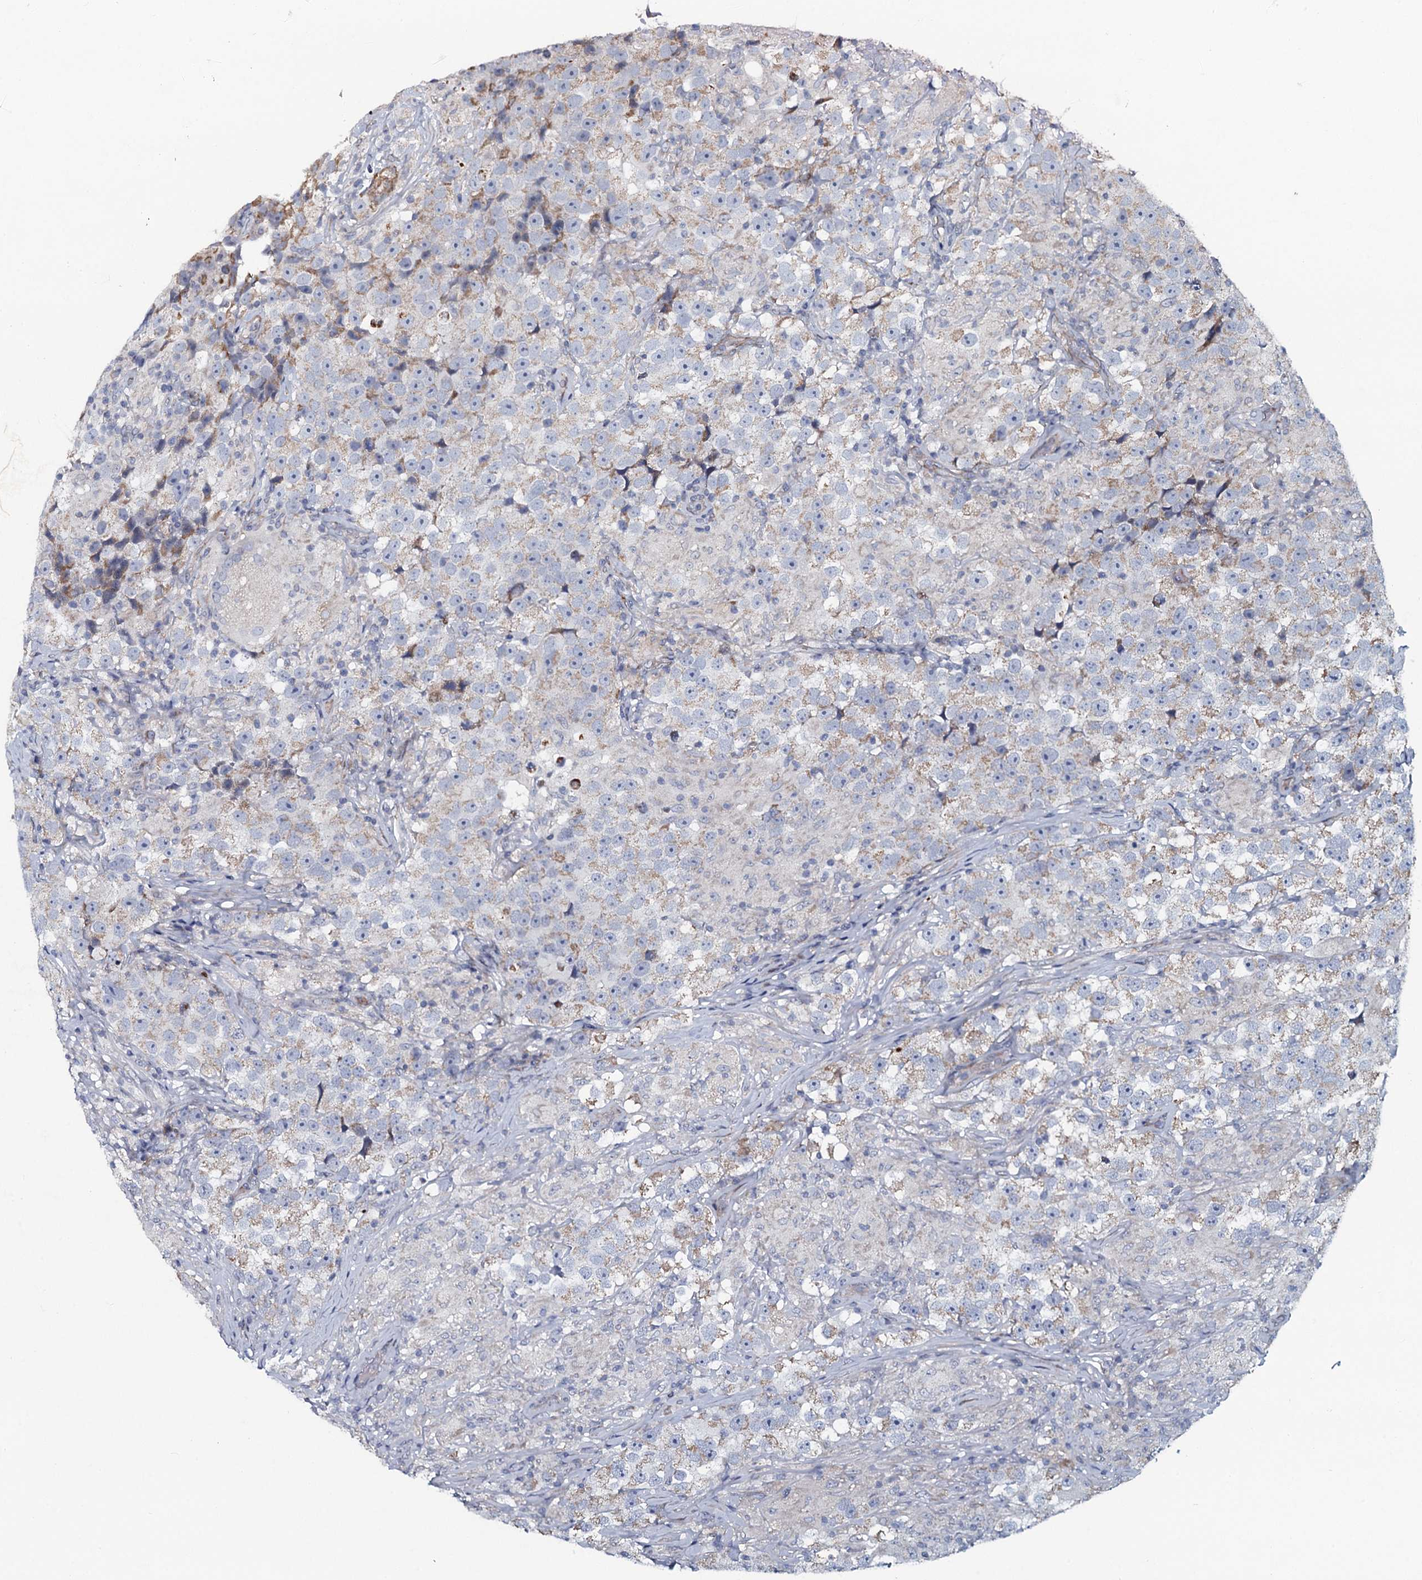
{"staining": {"intensity": "negative", "quantity": "none", "location": "none"}, "tissue": "testis cancer", "cell_type": "Tumor cells", "image_type": "cancer", "snomed": [{"axis": "morphology", "description": "Seminoma, NOS"}, {"axis": "topography", "description": "Testis"}], "caption": "Human testis cancer (seminoma) stained for a protein using immunohistochemistry displays no staining in tumor cells.", "gene": "KCTD4", "patient": {"sex": "male", "age": 46}}